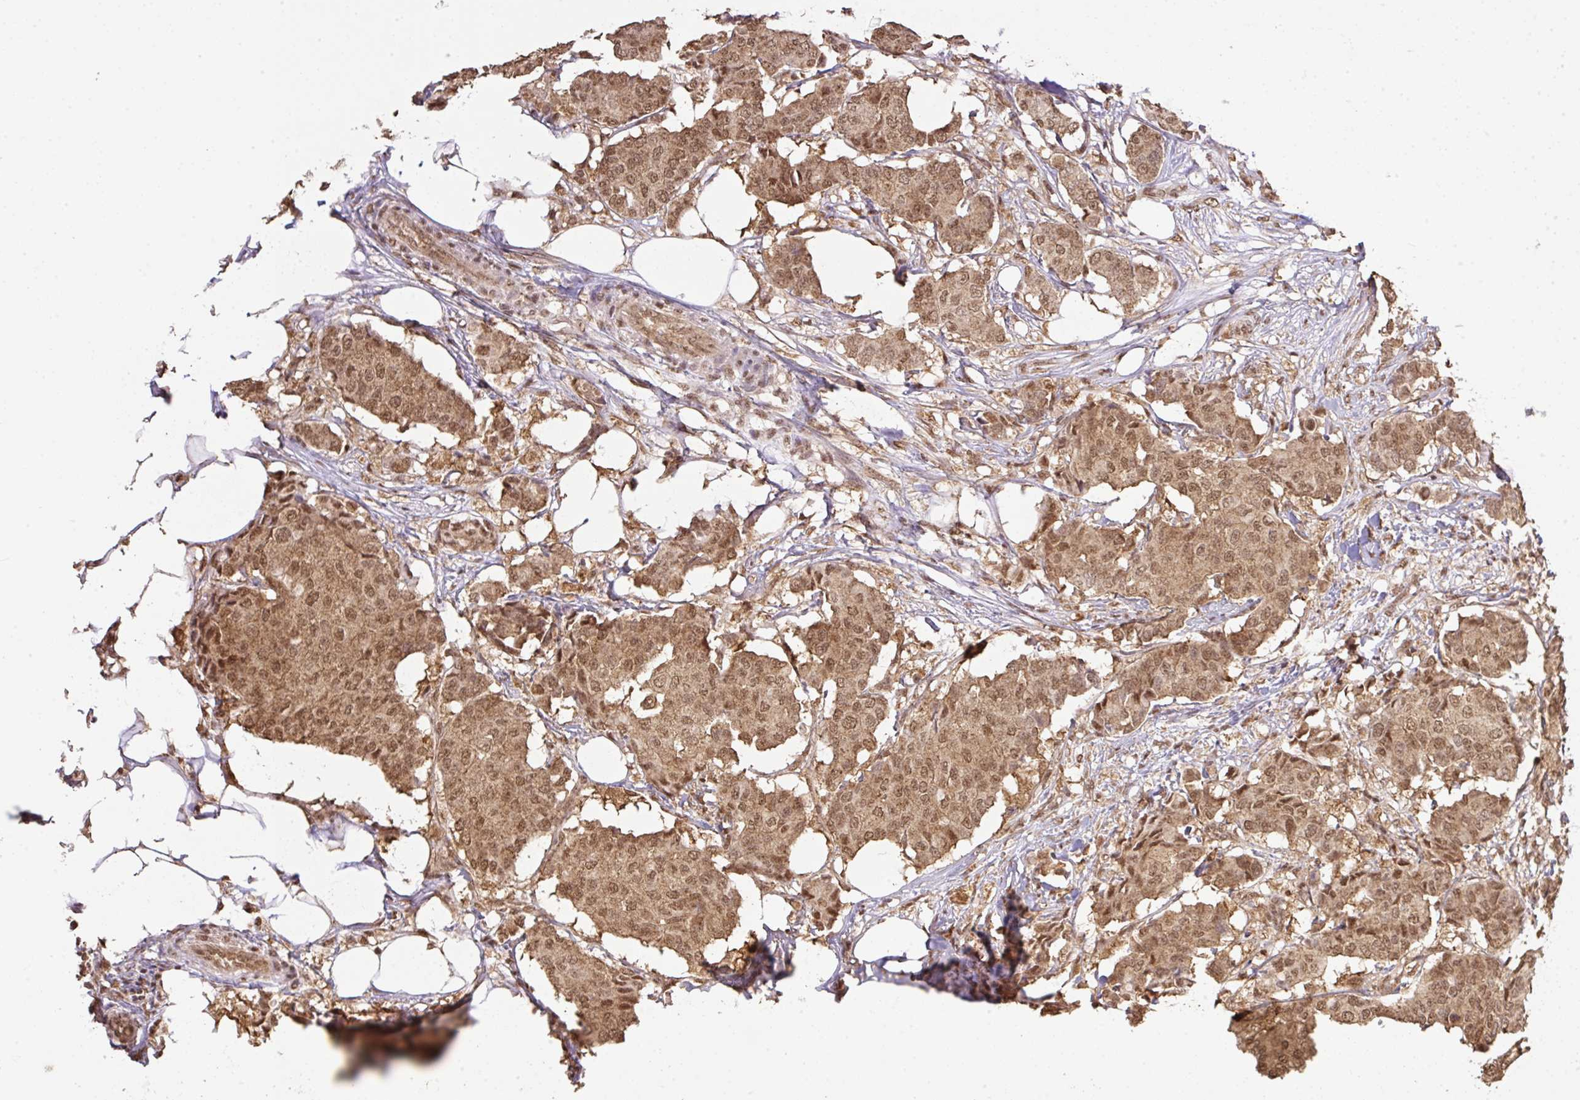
{"staining": {"intensity": "moderate", "quantity": ">75%", "location": "cytoplasmic/membranous,nuclear"}, "tissue": "breast cancer", "cell_type": "Tumor cells", "image_type": "cancer", "snomed": [{"axis": "morphology", "description": "Duct carcinoma"}, {"axis": "topography", "description": "Breast"}], "caption": "Human breast cancer stained with a protein marker demonstrates moderate staining in tumor cells.", "gene": "VPS25", "patient": {"sex": "female", "age": 75}}